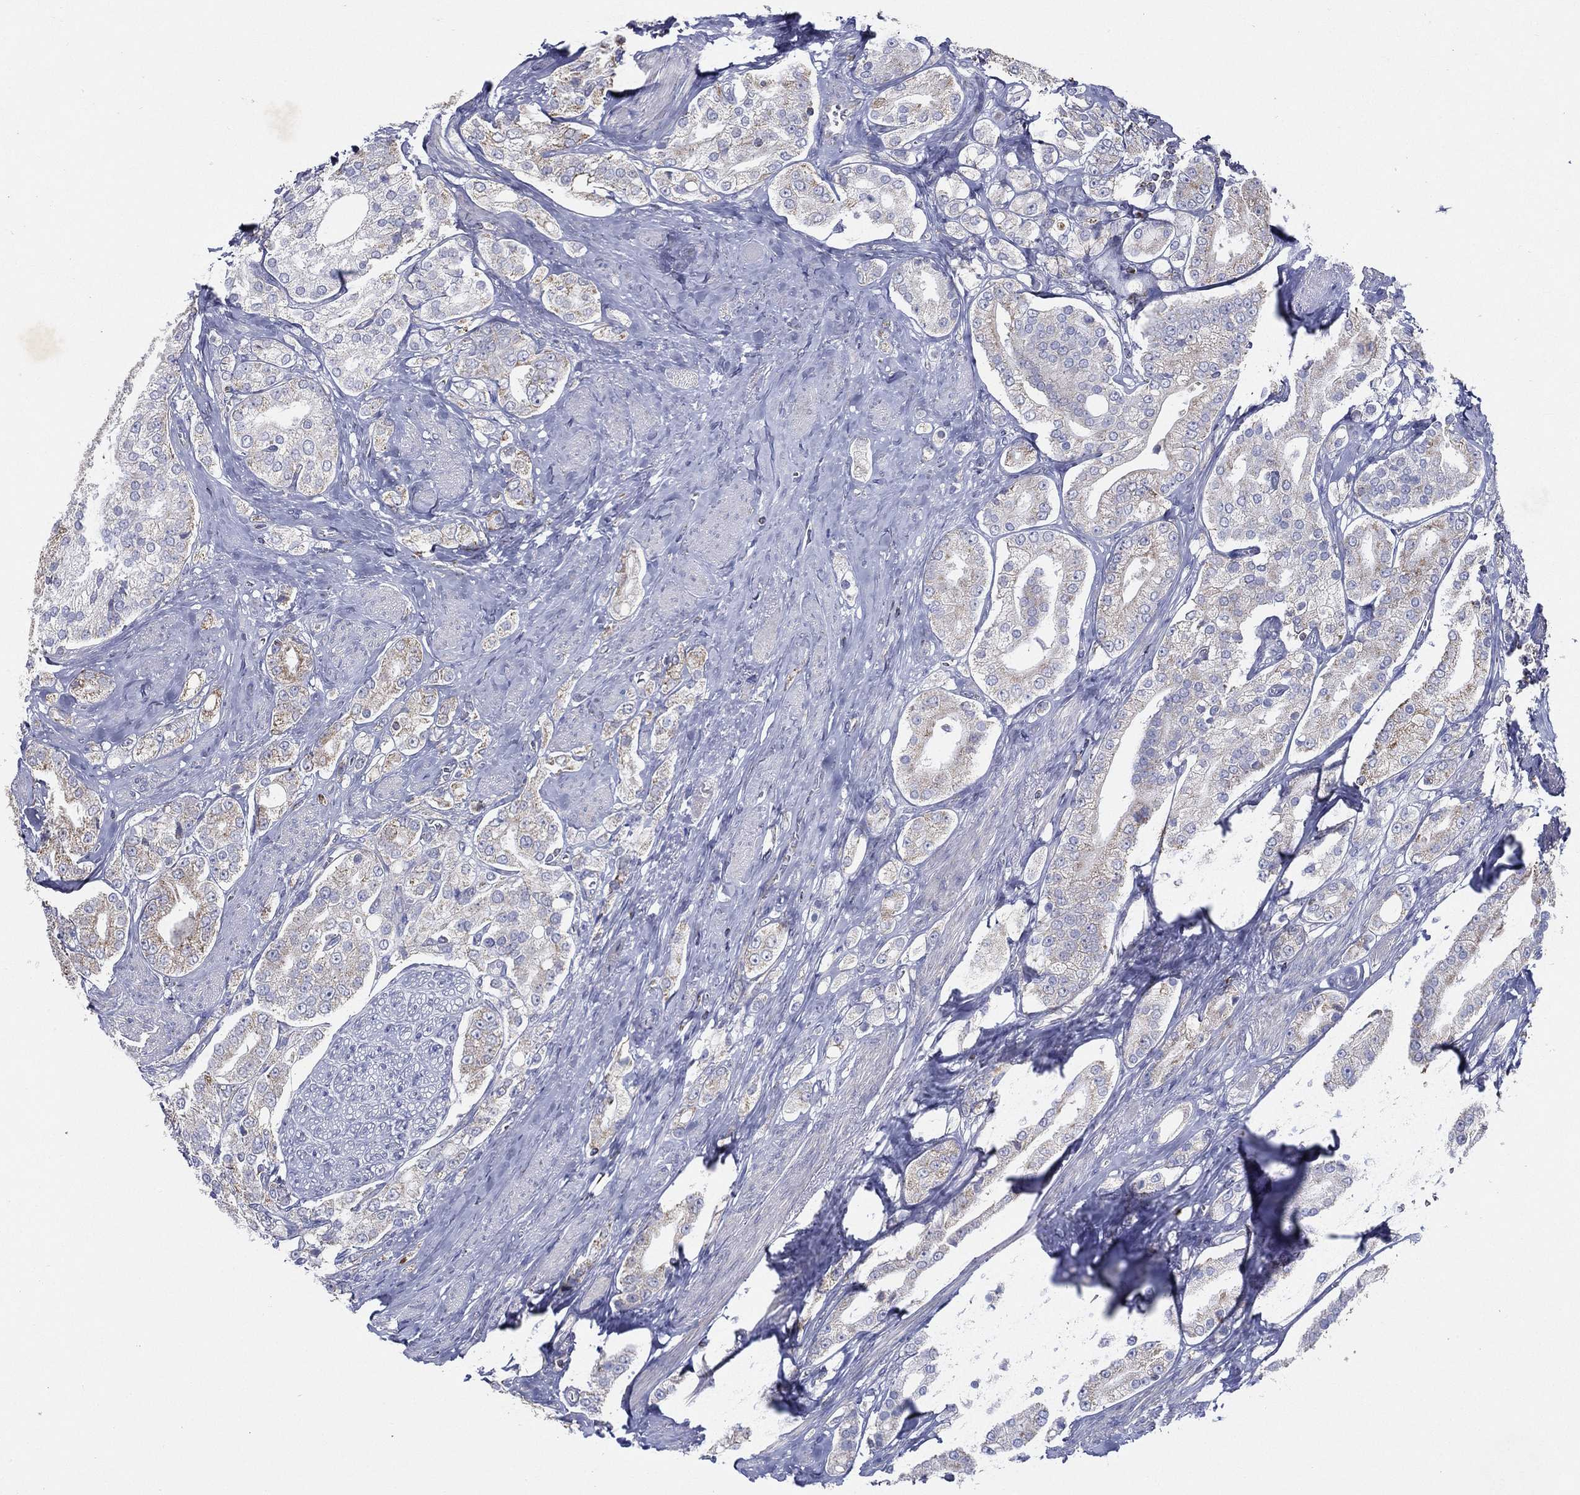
{"staining": {"intensity": "weak", "quantity": "<25%", "location": "cytoplasmic/membranous"}, "tissue": "prostate cancer", "cell_type": "Tumor cells", "image_type": "cancer", "snomed": [{"axis": "morphology", "description": "Adenocarcinoma, NOS"}, {"axis": "topography", "description": "Prostate and seminal vesicle, NOS"}, {"axis": "topography", "description": "Prostate"}], "caption": "This is an immunohistochemistry (IHC) image of human prostate adenocarcinoma. There is no expression in tumor cells.", "gene": "SFXN1", "patient": {"sex": "male", "age": 67}}